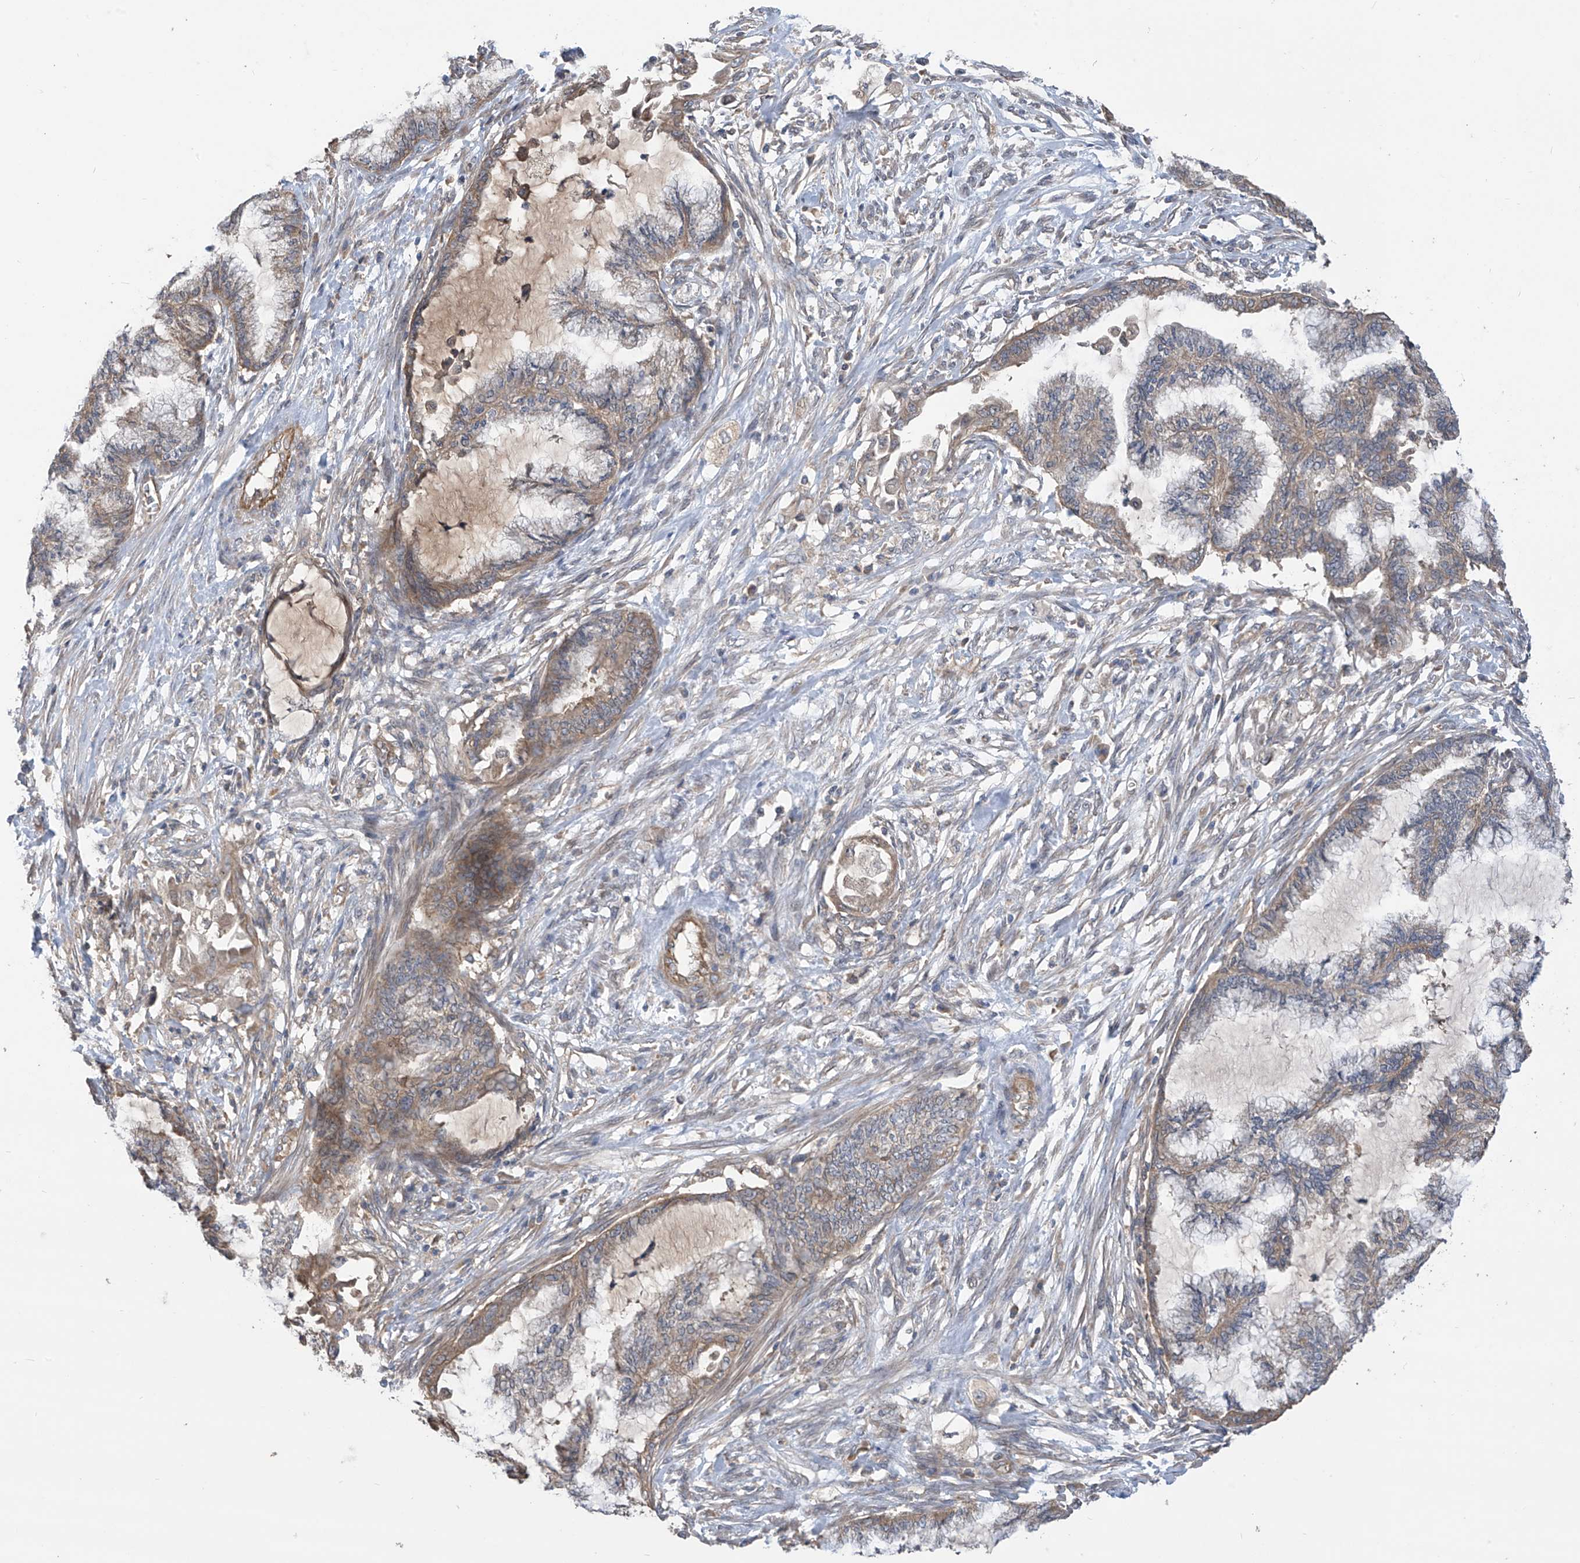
{"staining": {"intensity": "weak", "quantity": "25%-75%", "location": "cytoplasmic/membranous"}, "tissue": "endometrial cancer", "cell_type": "Tumor cells", "image_type": "cancer", "snomed": [{"axis": "morphology", "description": "Adenocarcinoma, NOS"}, {"axis": "topography", "description": "Endometrium"}], "caption": "Protein expression analysis of endometrial cancer demonstrates weak cytoplasmic/membranous expression in approximately 25%-75% of tumor cells.", "gene": "PHACTR4", "patient": {"sex": "female", "age": 86}}